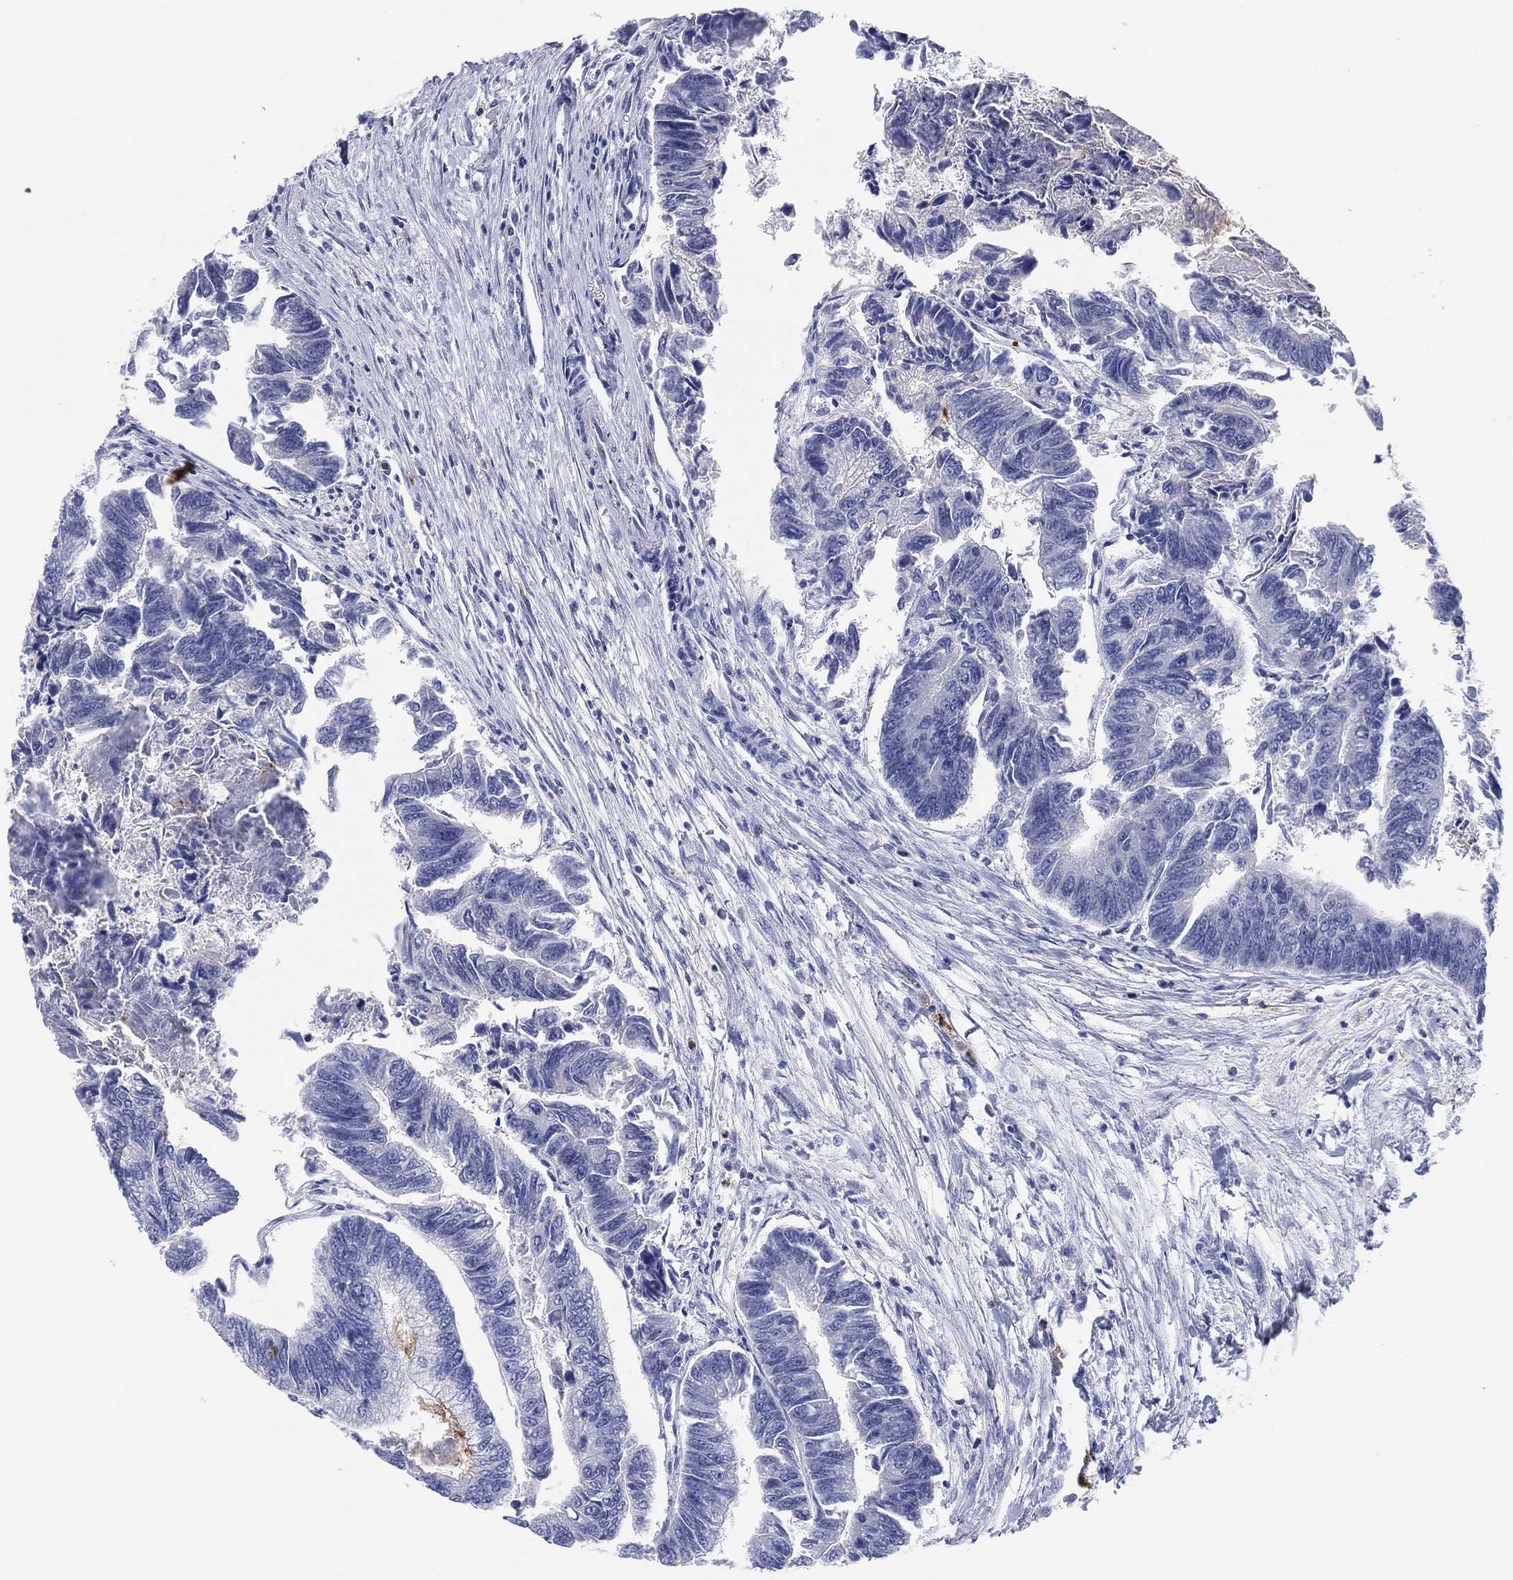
{"staining": {"intensity": "negative", "quantity": "none", "location": "none"}, "tissue": "colorectal cancer", "cell_type": "Tumor cells", "image_type": "cancer", "snomed": [{"axis": "morphology", "description": "Adenocarcinoma, NOS"}, {"axis": "topography", "description": "Colon"}], "caption": "DAB immunohistochemical staining of adenocarcinoma (colorectal) demonstrates no significant expression in tumor cells.", "gene": "PLAC8", "patient": {"sex": "female", "age": 65}}